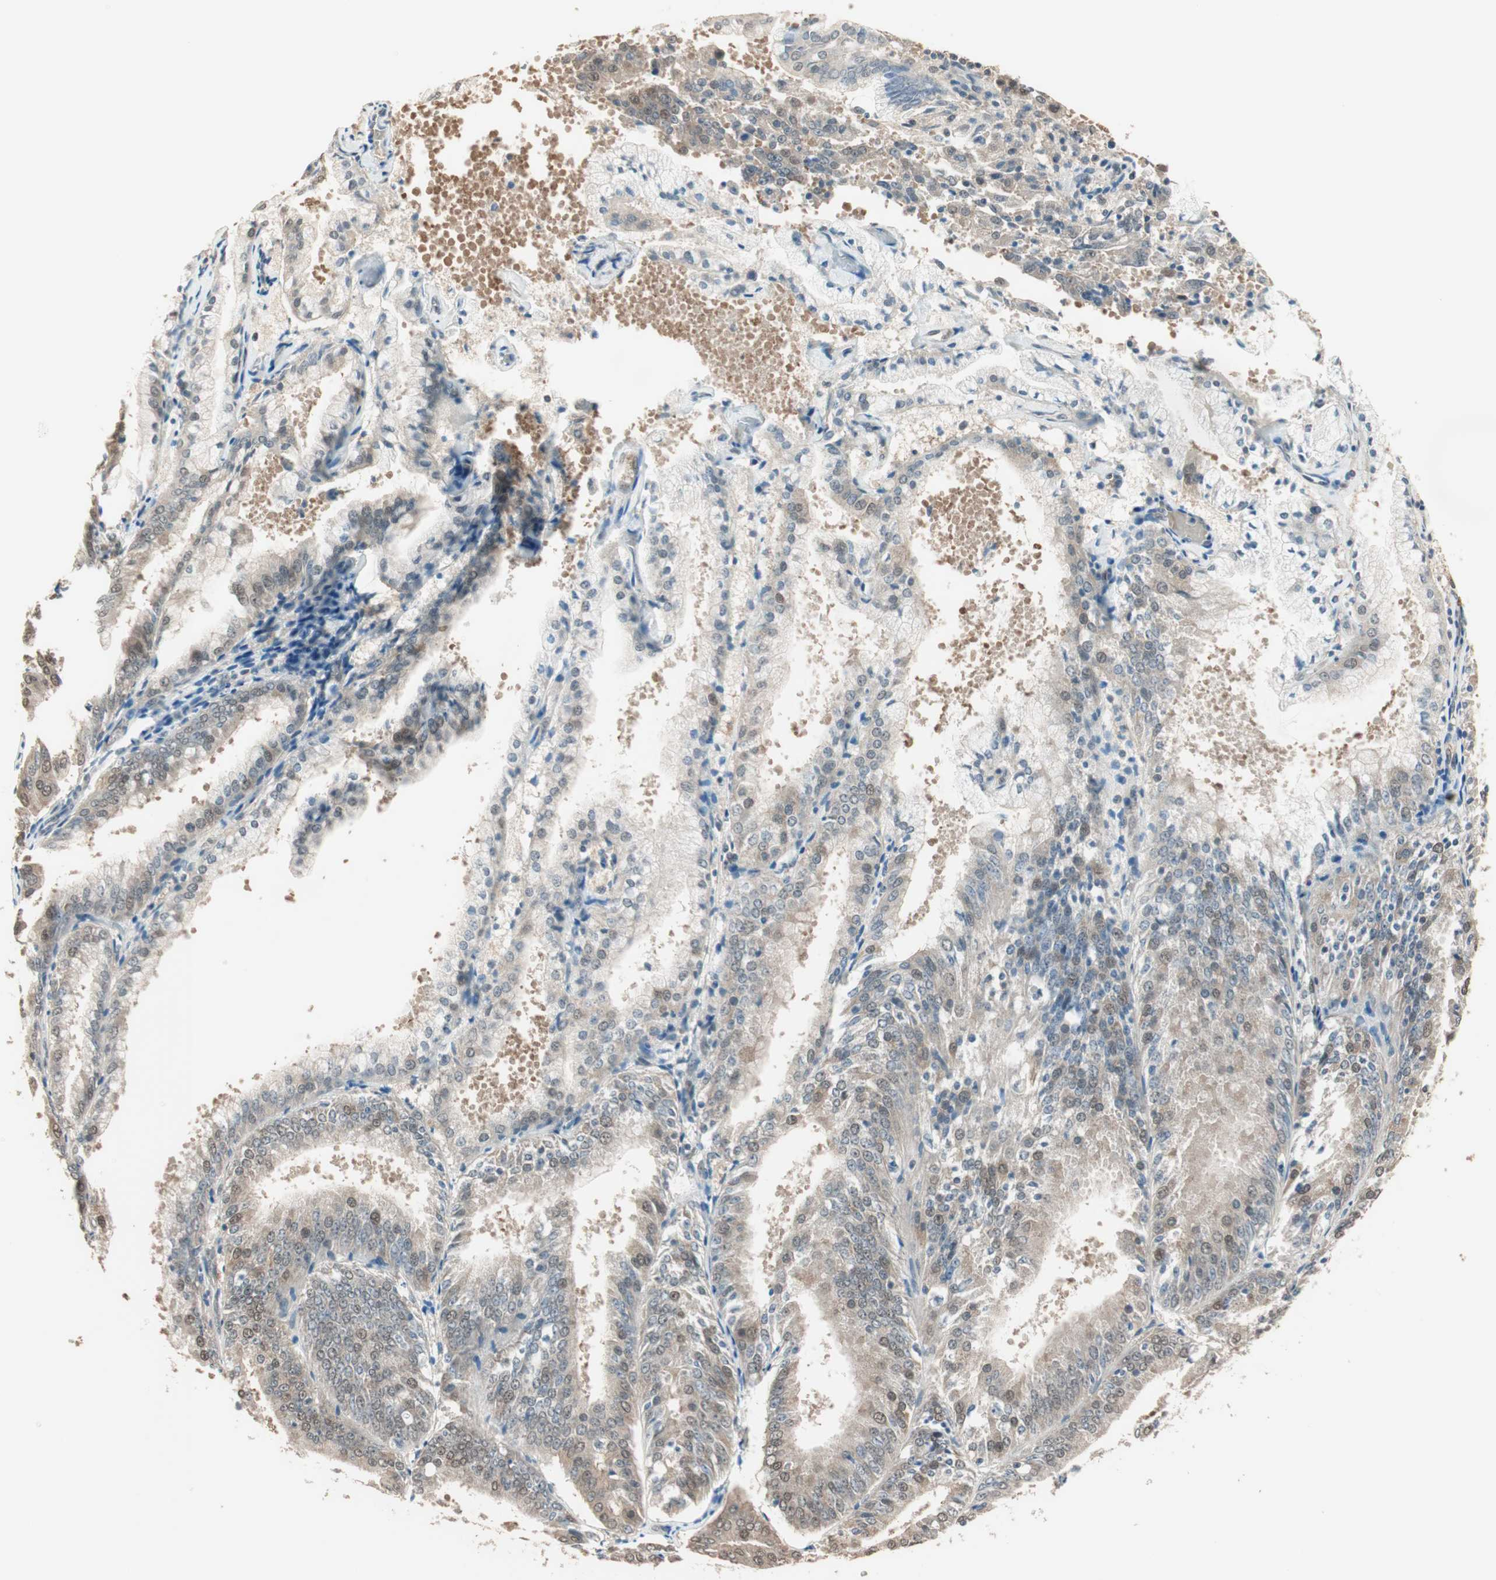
{"staining": {"intensity": "weak", "quantity": "25%-75%", "location": "cytoplasmic/membranous,nuclear"}, "tissue": "endometrial cancer", "cell_type": "Tumor cells", "image_type": "cancer", "snomed": [{"axis": "morphology", "description": "Adenocarcinoma, NOS"}, {"axis": "topography", "description": "Endometrium"}], "caption": "Endometrial adenocarcinoma stained for a protein demonstrates weak cytoplasmic/membranous and nuclear positivity in tumor cells.", "gene": "USP5", "patient": {"sex": "female", "age": 63}}